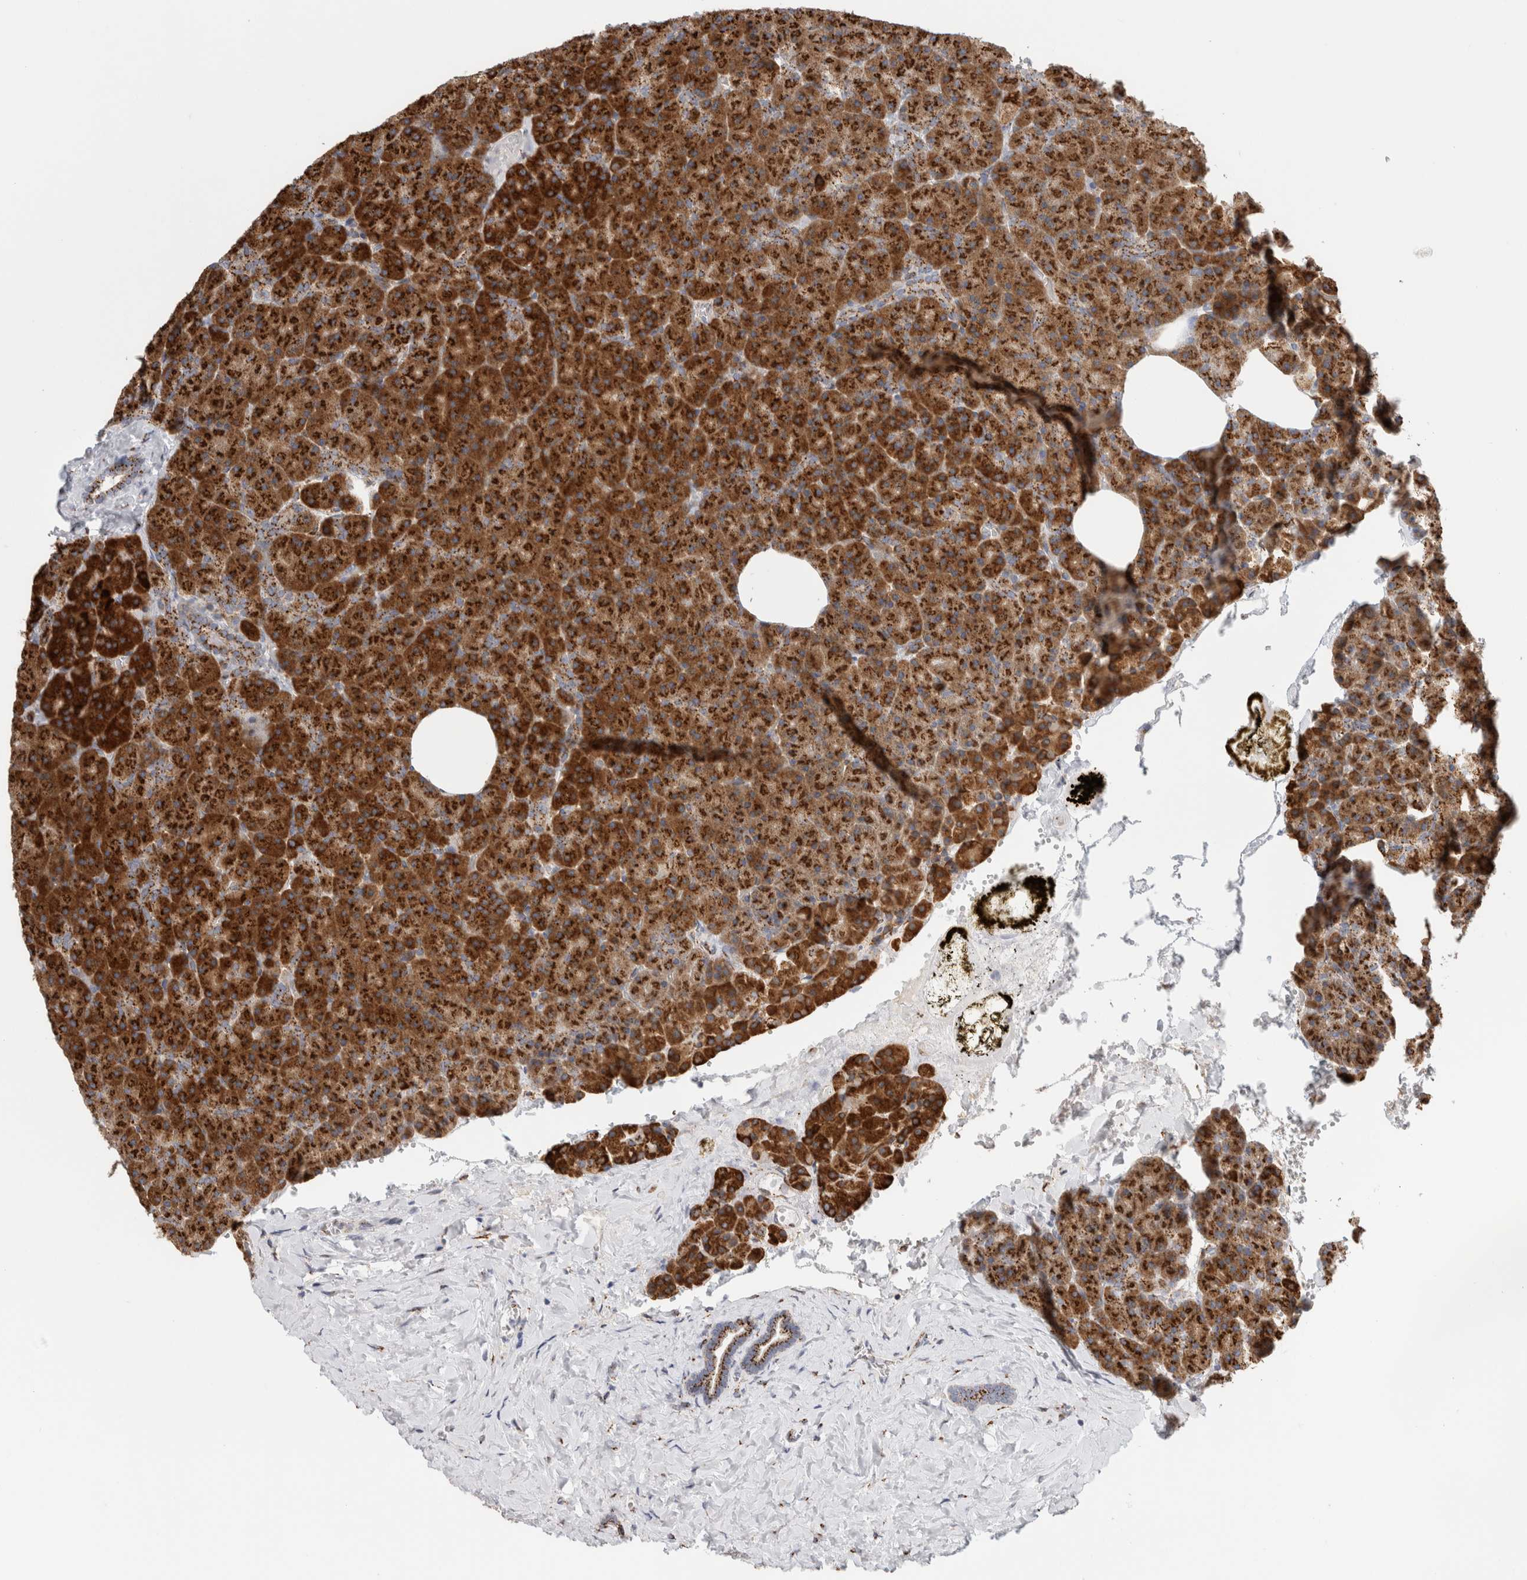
{"staining": {"intensity": "strong", "quantity": ">75%", "location": "cytoplasmic/membranous"}, "tissue": "pancreas", "cell_type": "Exocrine glandular cells", "image_type": "normal", "snomed": [{"axis": "morphology", "description": "Normal tissue, NOS"}, {"axis": "morphology", "description": "Carcinoid, malignant, NOS"}, {"axis": "topography", "description": "Pancreas"}], "caption": "The immunohistochemical stain highlights strong cytoplasmic/membranous positivity in exocrine glandular cells of normal pancreas.", "gene": "MCFD2", "patient": {"sex": "female", "age": 35}}